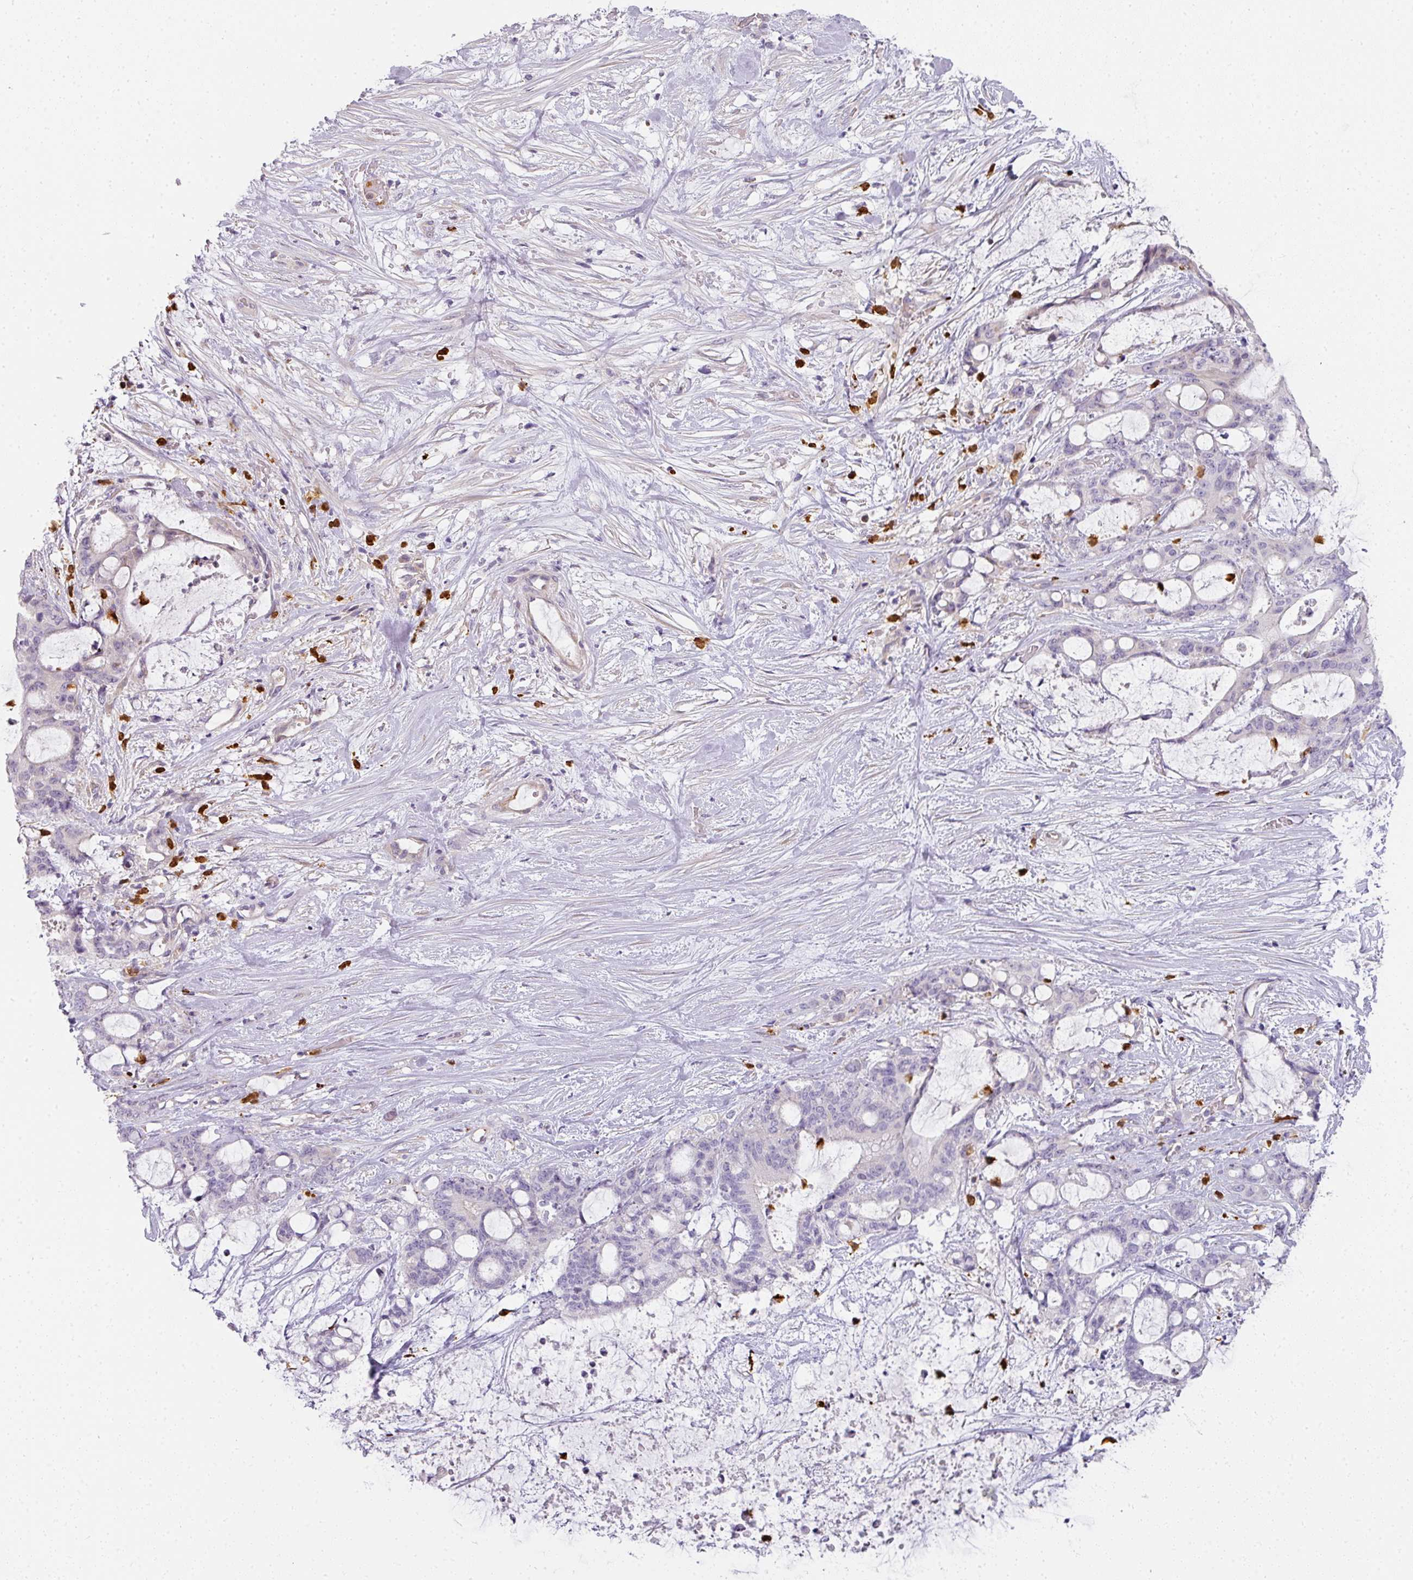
{"staining": {"intensity": "negative", "quantity": "none", "location": "none"}, "tissue": "liver cancer", "cell_type": "Tumor cells", "image_type": "cancer", "snomed": [{"axis": "morphology", "description": "Normal tissue, NOS"}, {"axis": "morphology", "description": "Cholangiocarcinoma"}, {"axis": "topography", "description": "Liver"}, {"axis": "topography", "description": "Peripheral nerve tissue"}], "caption": "Human liver cancer stained for a protein using IHC demonstrates no positivity in tumor cells.", "gene": "HHEX", "patient": {"sex": "female", "age": 73}}